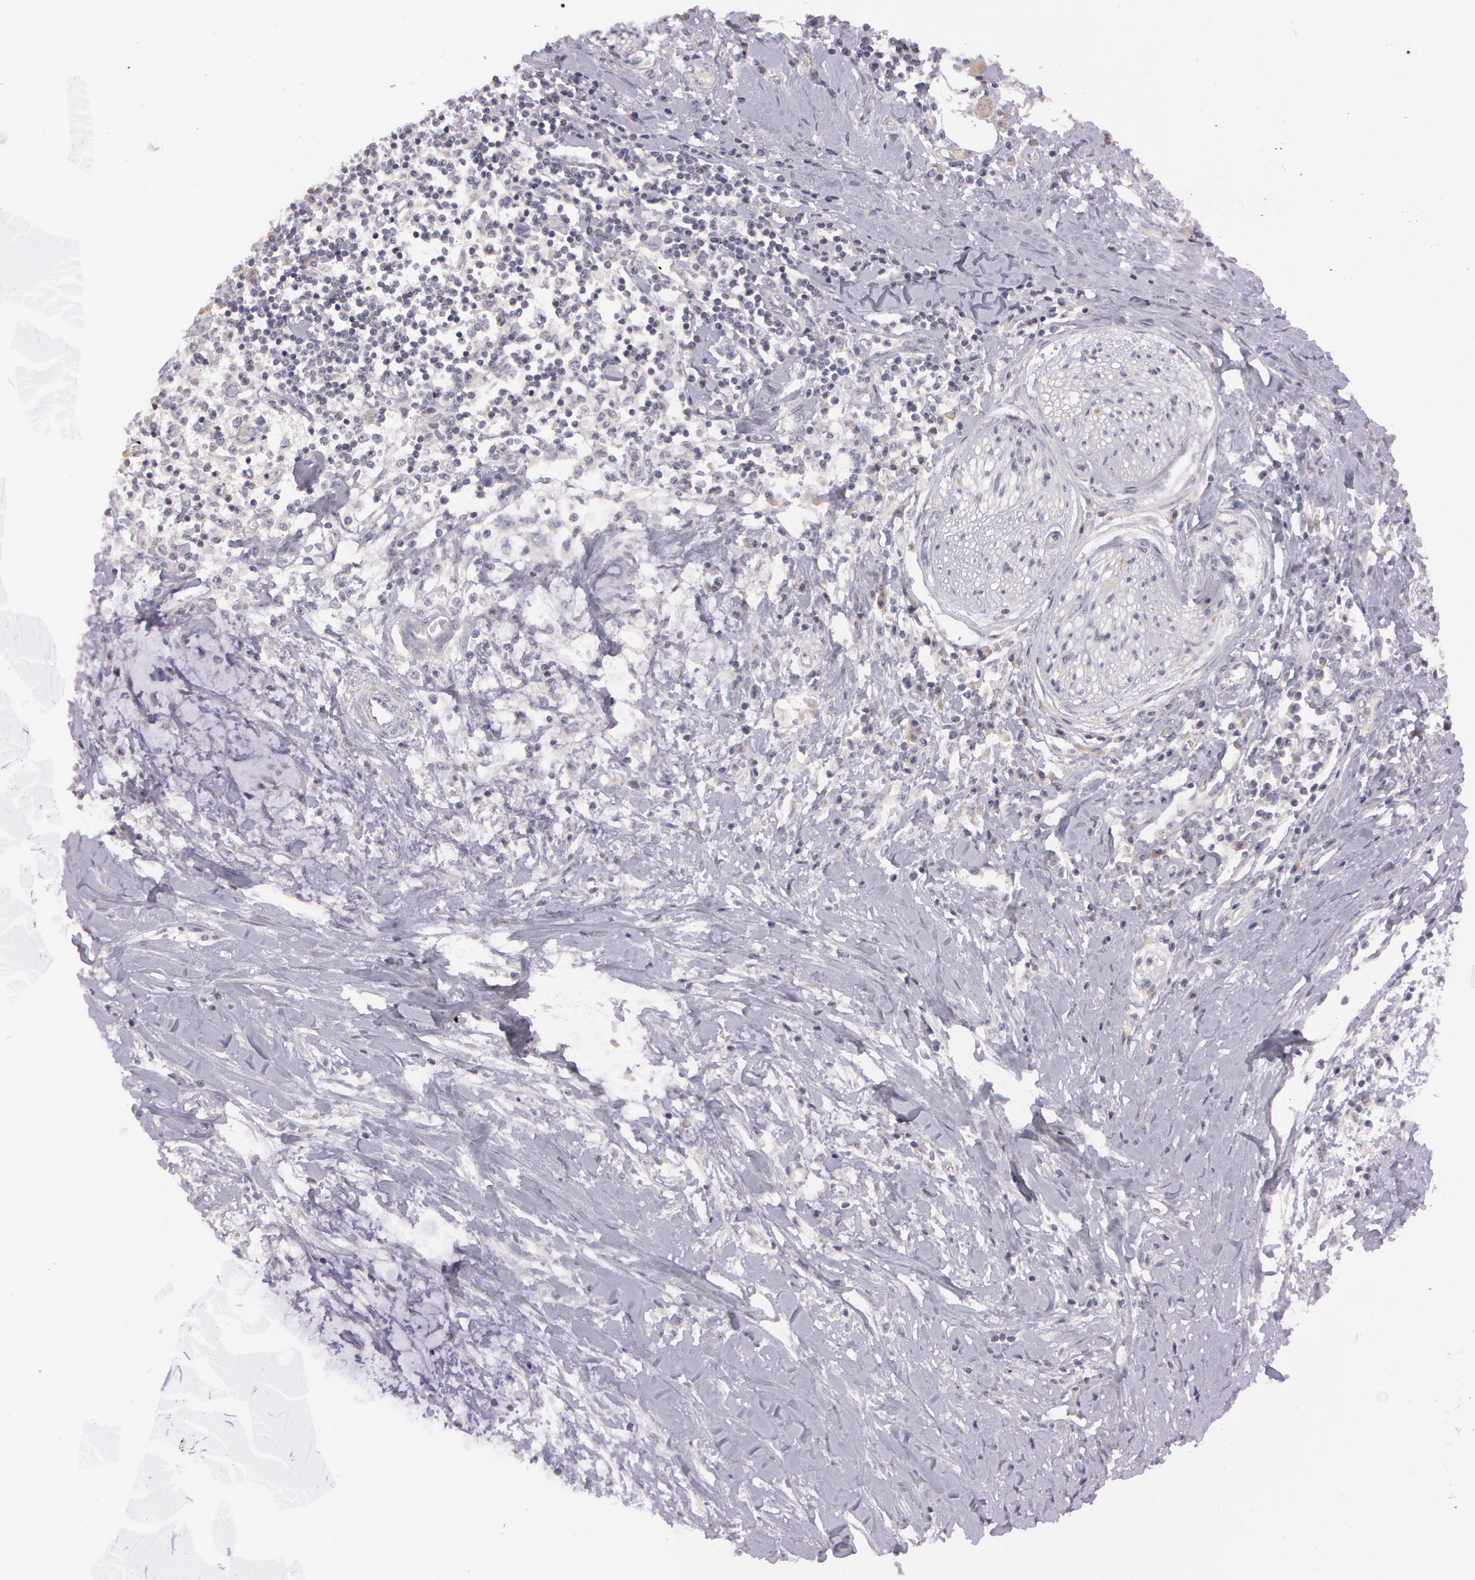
{"staining": {"intensity": "negative", "quantity": "none", "location": "none"}, "tissue": "pancreatic cancer", "cell_type": "Tumor cells", "image_type": "cancer", "snomed": [{"axis": "morphology", "description": "Adenocarcinoma, NOS"}, {"axis": "topography", "description": "Pancreas"}], "caption": "High magnification brightfield microscopy of pancreatic cancer stained with DAB (brown) and counterstained with hematoxylin (blue): tumor cells show no significant positivity. (Stains: DAB immunohistochemistry with hematoxylin counter stain, Microscopy: brightfield microscopy at high magnification).", "gene": "MXRA5", "patient": {"sex": "female", "age": 64}}